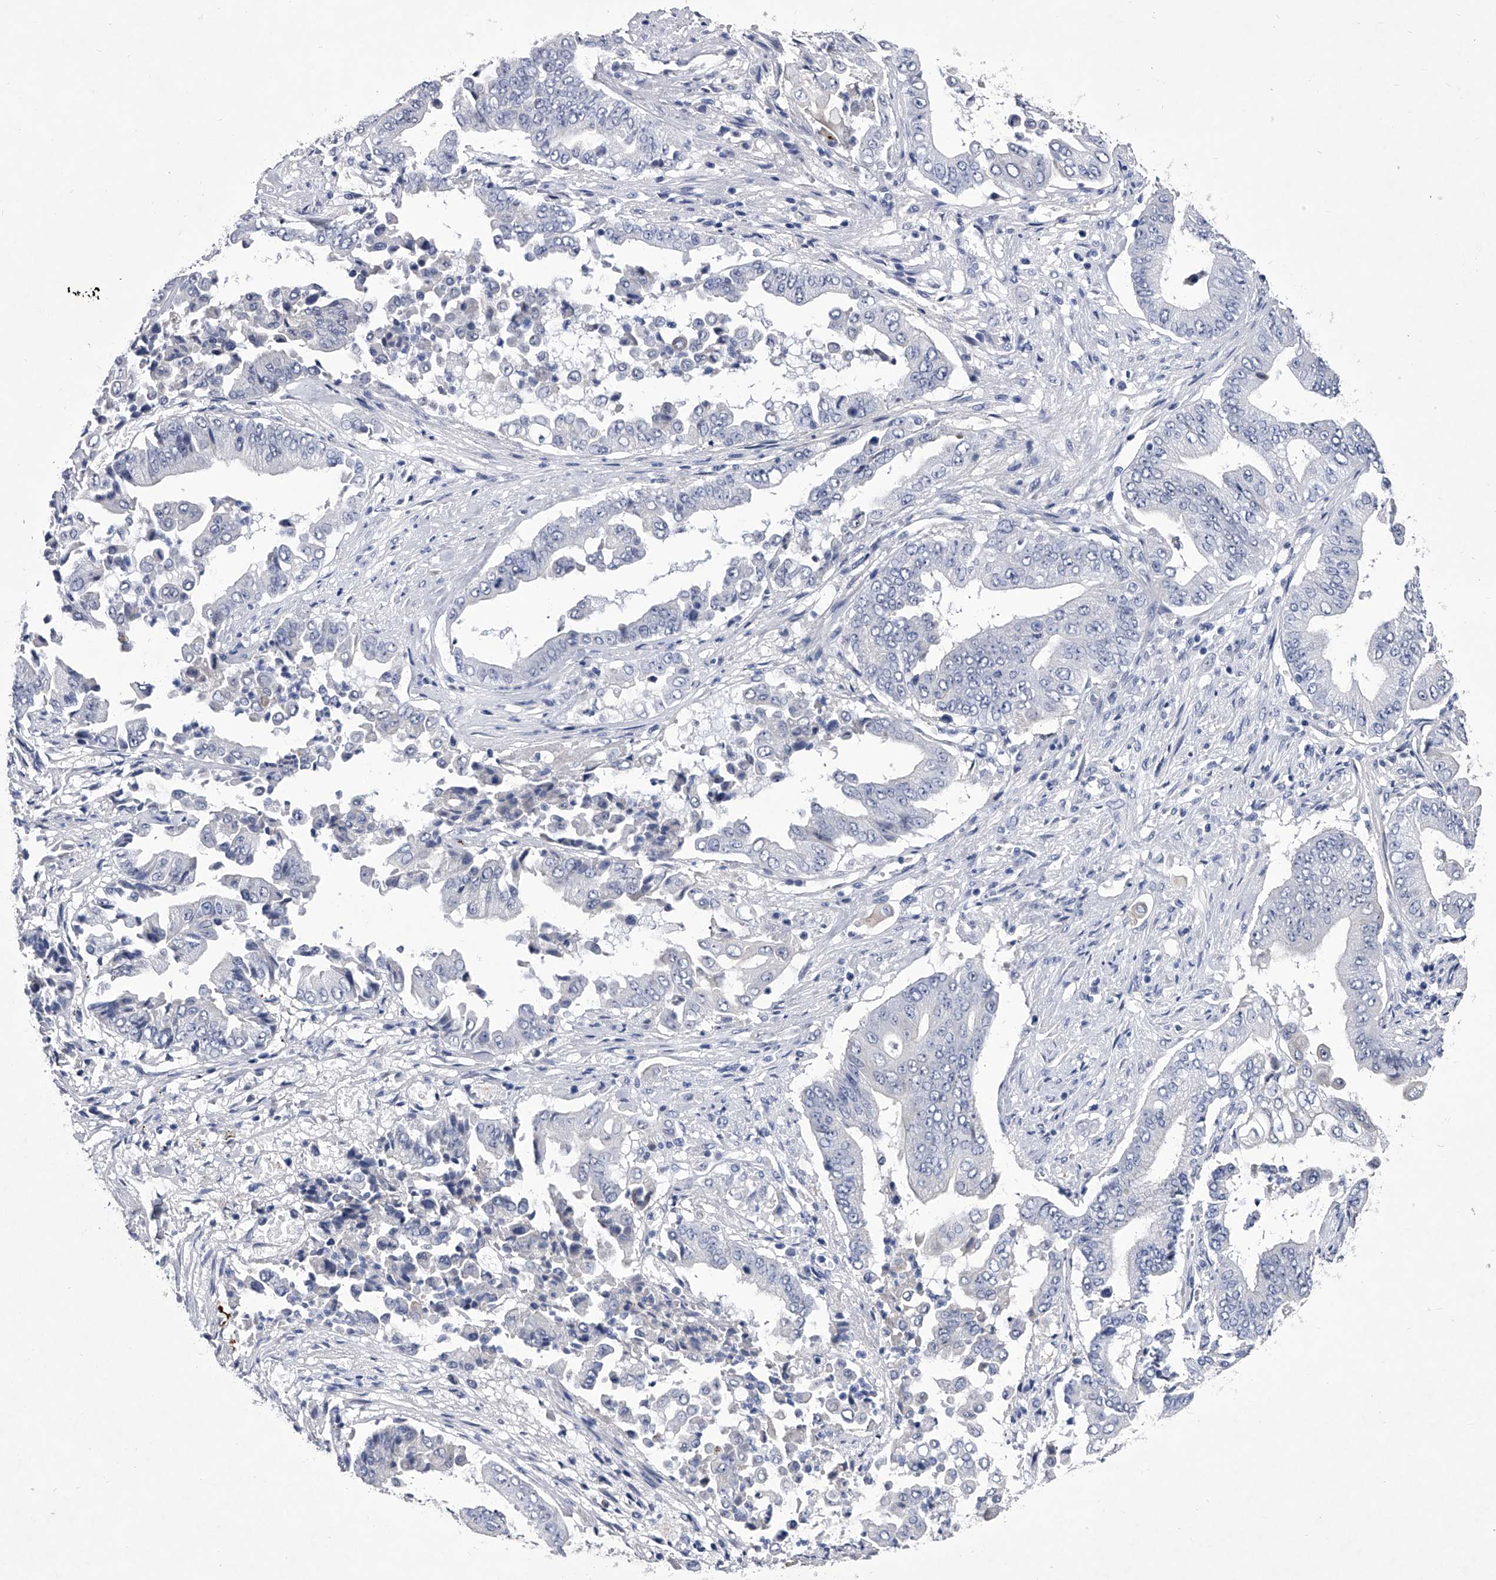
{"staining": {"intensity": "negative", "quantity": "none", "location": "none"}, "tissue": "pancreatic cancer", "cell_type": "Tumor cells", "image_type": "cancer", "snomed": [{"axis": "morphology", "description": "Adenocarcinoma, NOS"}, {"axis": "topography", "description": "Pancreas"}], "caption": "Immunohistochemical staining of pancreatic cancer displays no significant expression in tumor cells. (DAB immunohistochemistry (IHC), high magnification).", "gene": "CRISP2", "patient": {"sex": "female", "age": 77}}